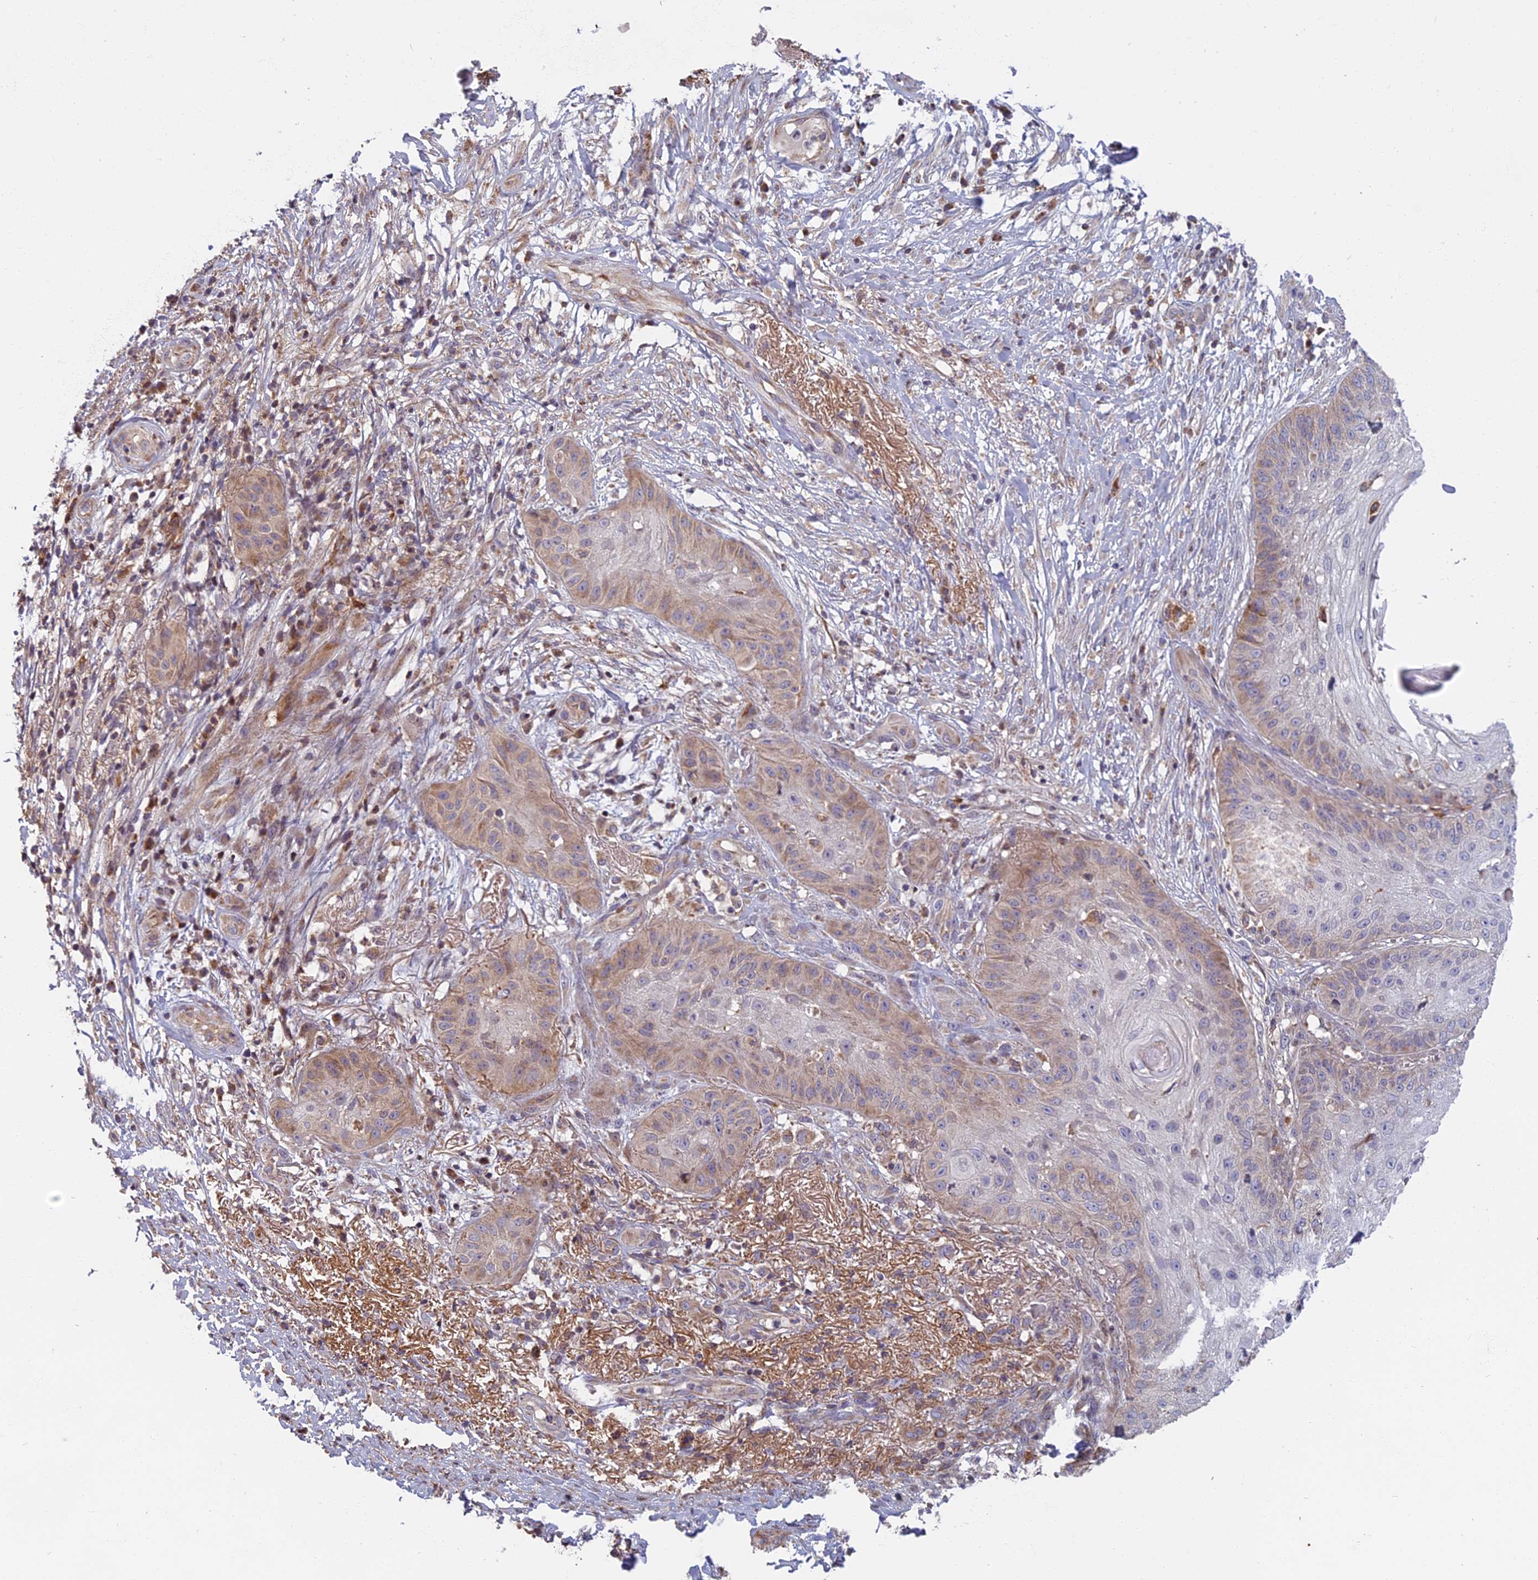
{"staining": {"intensity": "weak", "quantity": "25%-75%", "location": "cytoplasmic/membranous"}, "tissue": "skin cancer", "cell_type": "Tumor cells", "image_type": "cancer", "snomed": [{"axis": "morphology", "description": "Squamous cell carcinoma, NOS"}, {"axis": "topography", "description": "Skin"}], "caption": "Squamous cell carcinoma (skin) was stained to show a protein in brown. There is low levels of weak cytoplasmic/membranous expression in approximately 25%-75% of tumor cells.", "gene": "EDAR", "patient": {"sex": "male", "age": 70}}